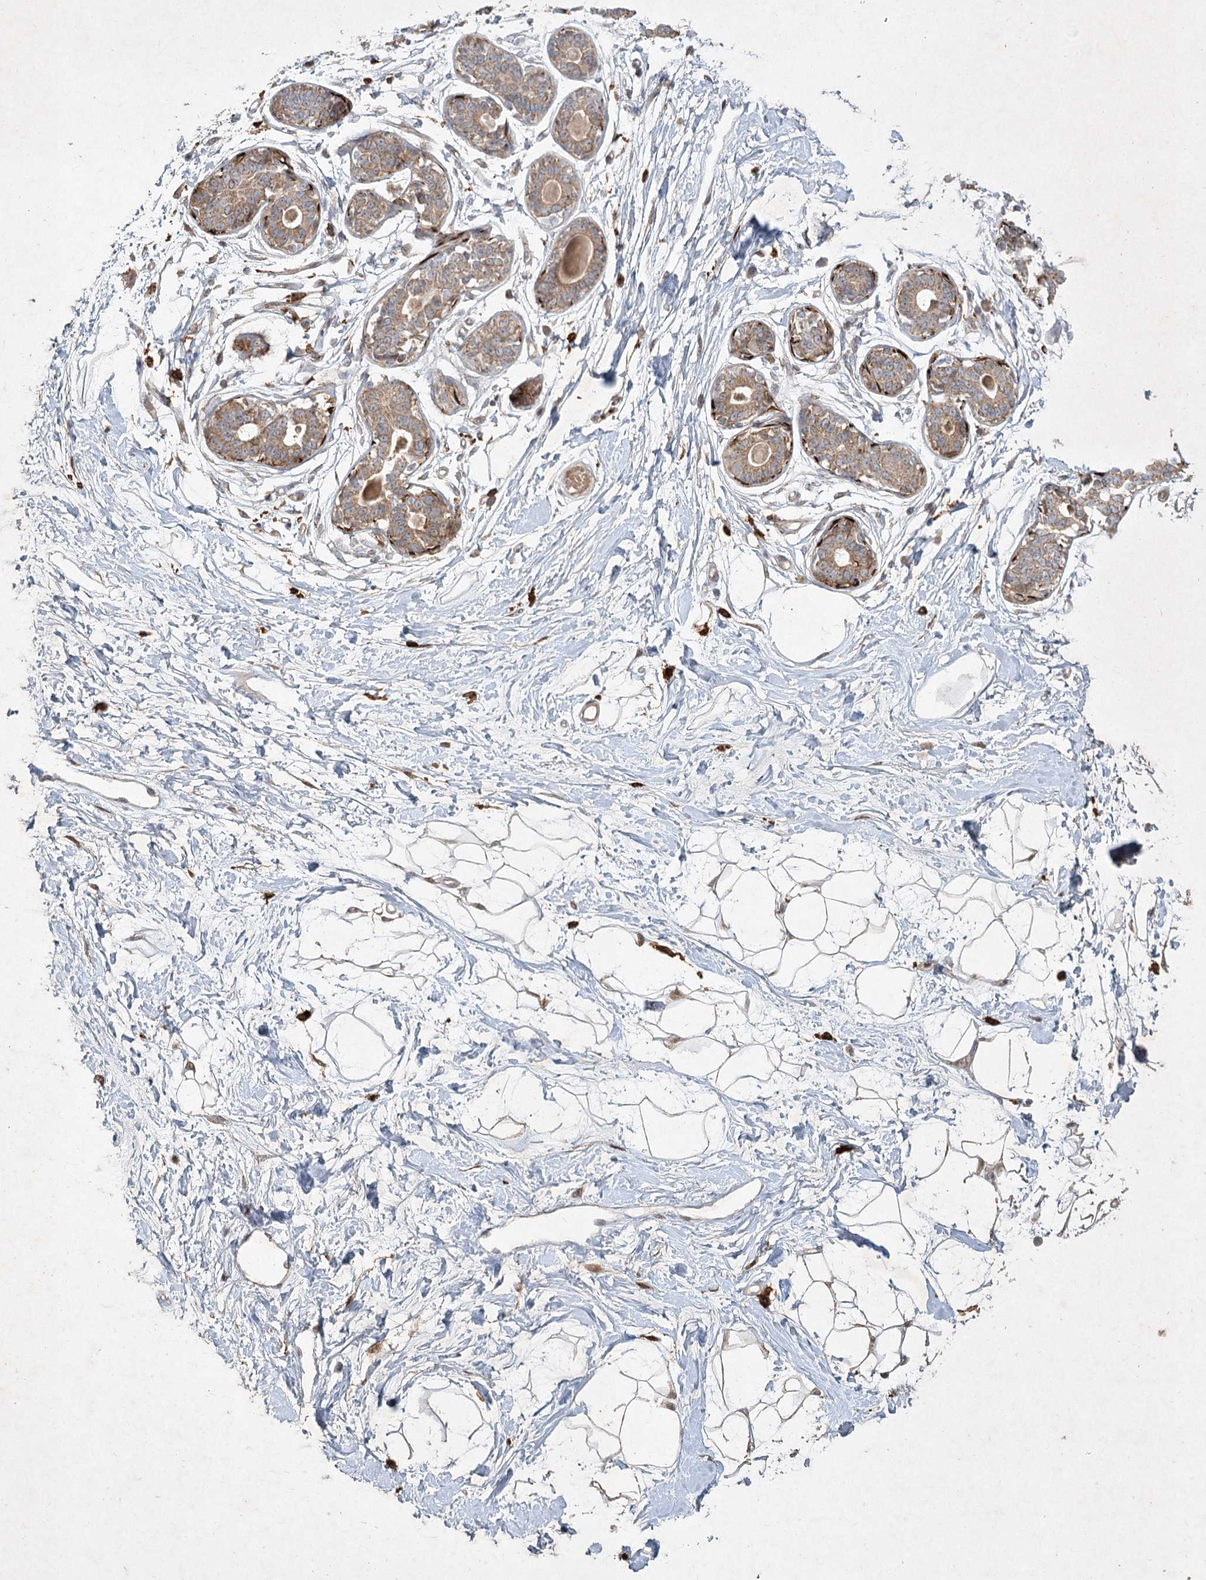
{"staining": {"intensity": "negative", "quantity": "none", "location": "none"}, "tissue": "breast", "cell_type": "Adipocytes", "image_type": "normal", "snomed": [{"axis": "morphology", "description": "Normal tissue, NOS"}, {"axis": "topography", "description": "Breast"}], "caption": "The image demonstrates no staining of adipocytes in normal breast.", "gene": "KBTBD4", "patient": {"sex": "female", "age": 45}}